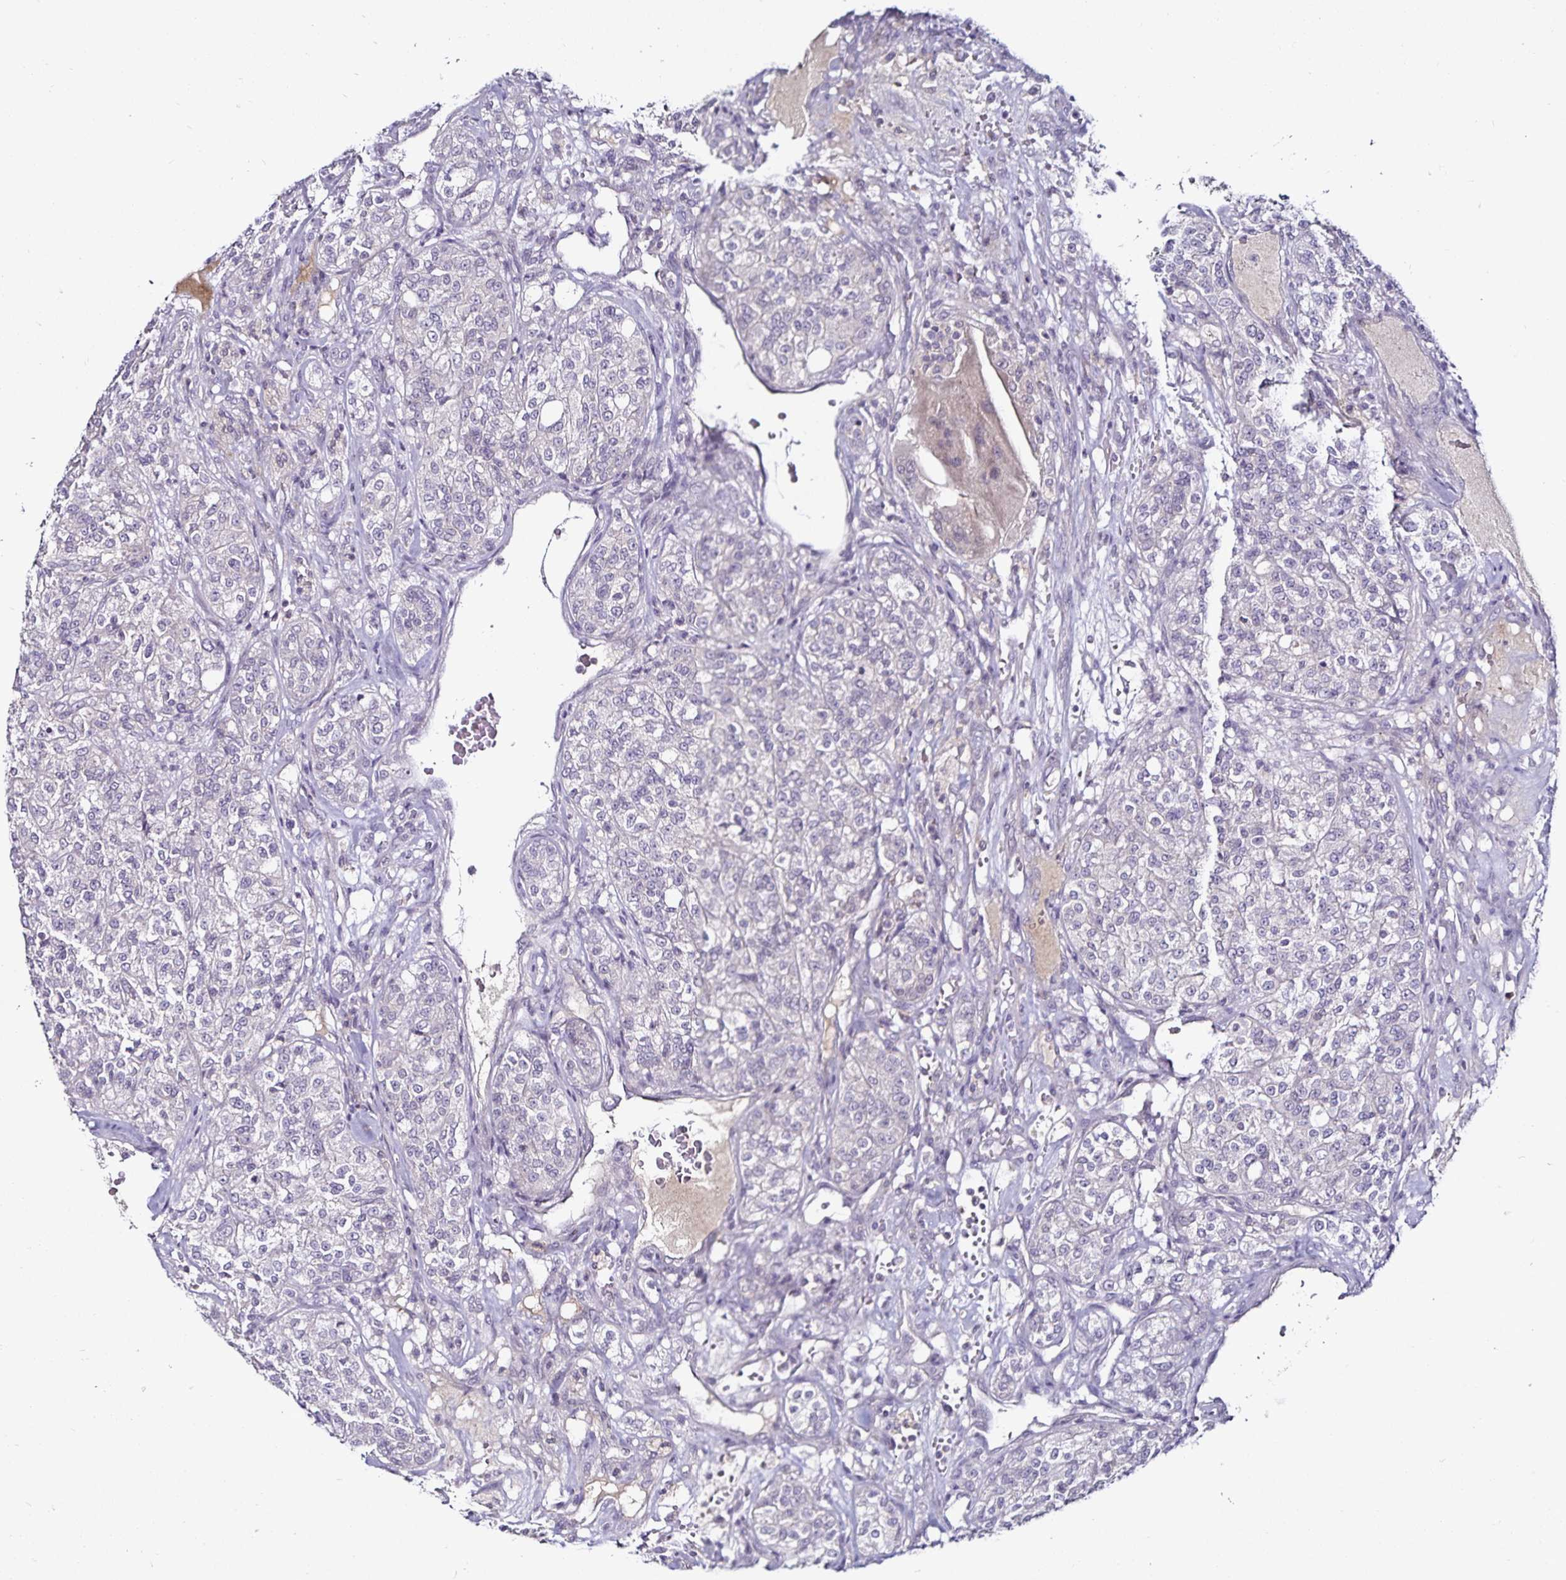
{"staining": {"intensity": "negative", "quantity": "none", "location": "none"}, "tissue": "renal cancer", "cell_type": "Tumor cells", "image_type": "cancer", "snomed": [{"axis": "morphology", "description": "Adenocarcinoma, NOS"}, {"axis": "topography", "description": "Kidney"}], "caption": "An immunohistochemistry (IHC) photomicrograph of renal cancer is shown. There is no staining in tumor cells of renal cancer.", "gene": "ACSL5", "patient": {"sex": "female", "age": 63}}